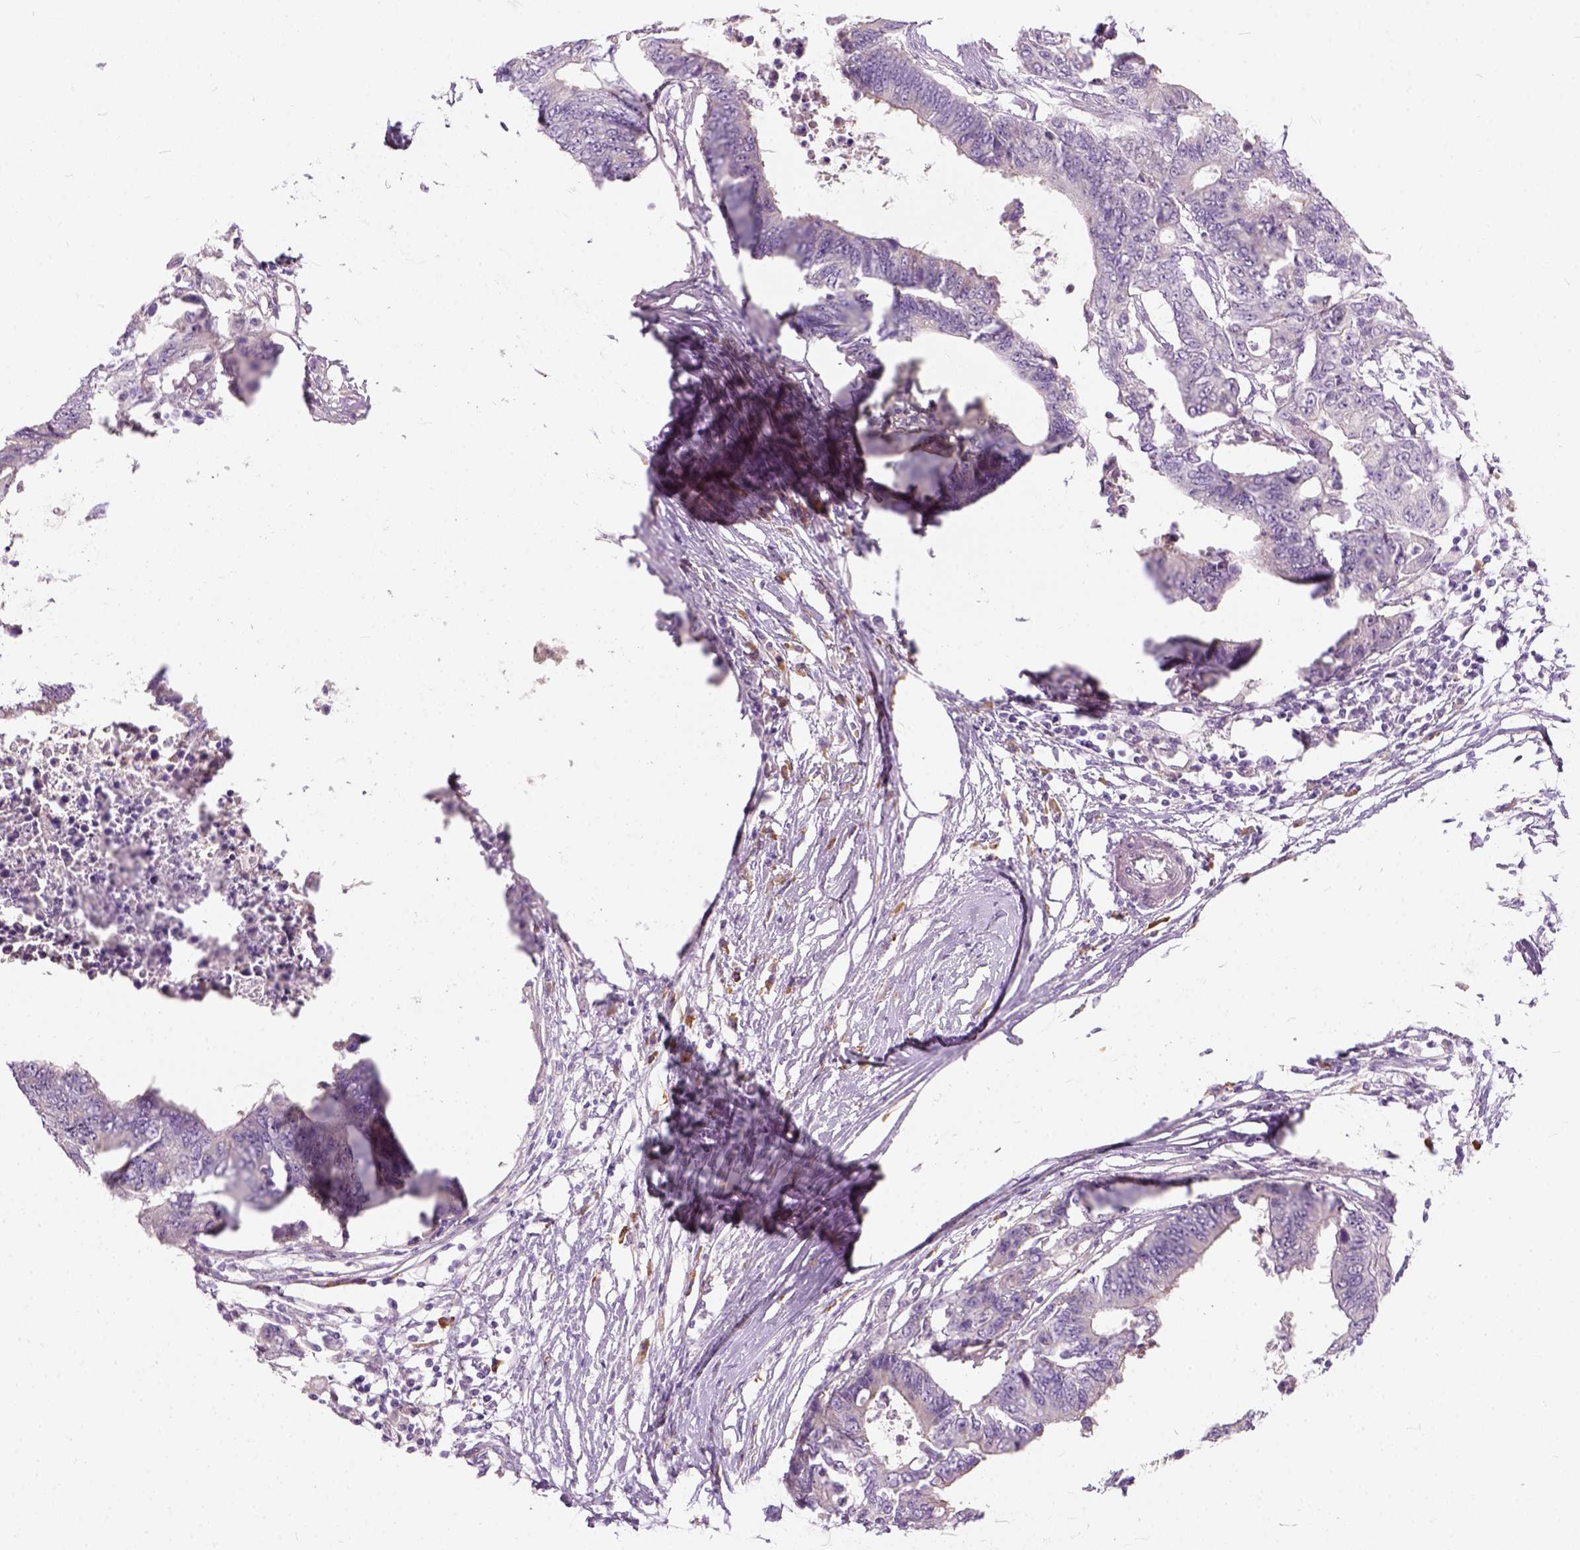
{"staining": {"intensity": "negative", "quantity": "none", "location": "none"}, "tissue": "colorectal cancer", "cell_type": "Tumor cells", "image_type": "cancer", "snomed": [{"axis": "morphology", "description": "Adenocarcinoma, NOS"}, {"axis": "topography", "description": "Colon"}], "caption": "DAB (3,3'-diaminobenzidine) immunohistochemical staining of colorectal cancer demonstrates no significant expression in tumor cells.", "gene": "TRIM72", "patient": {"sex": "female", "age": 48}}